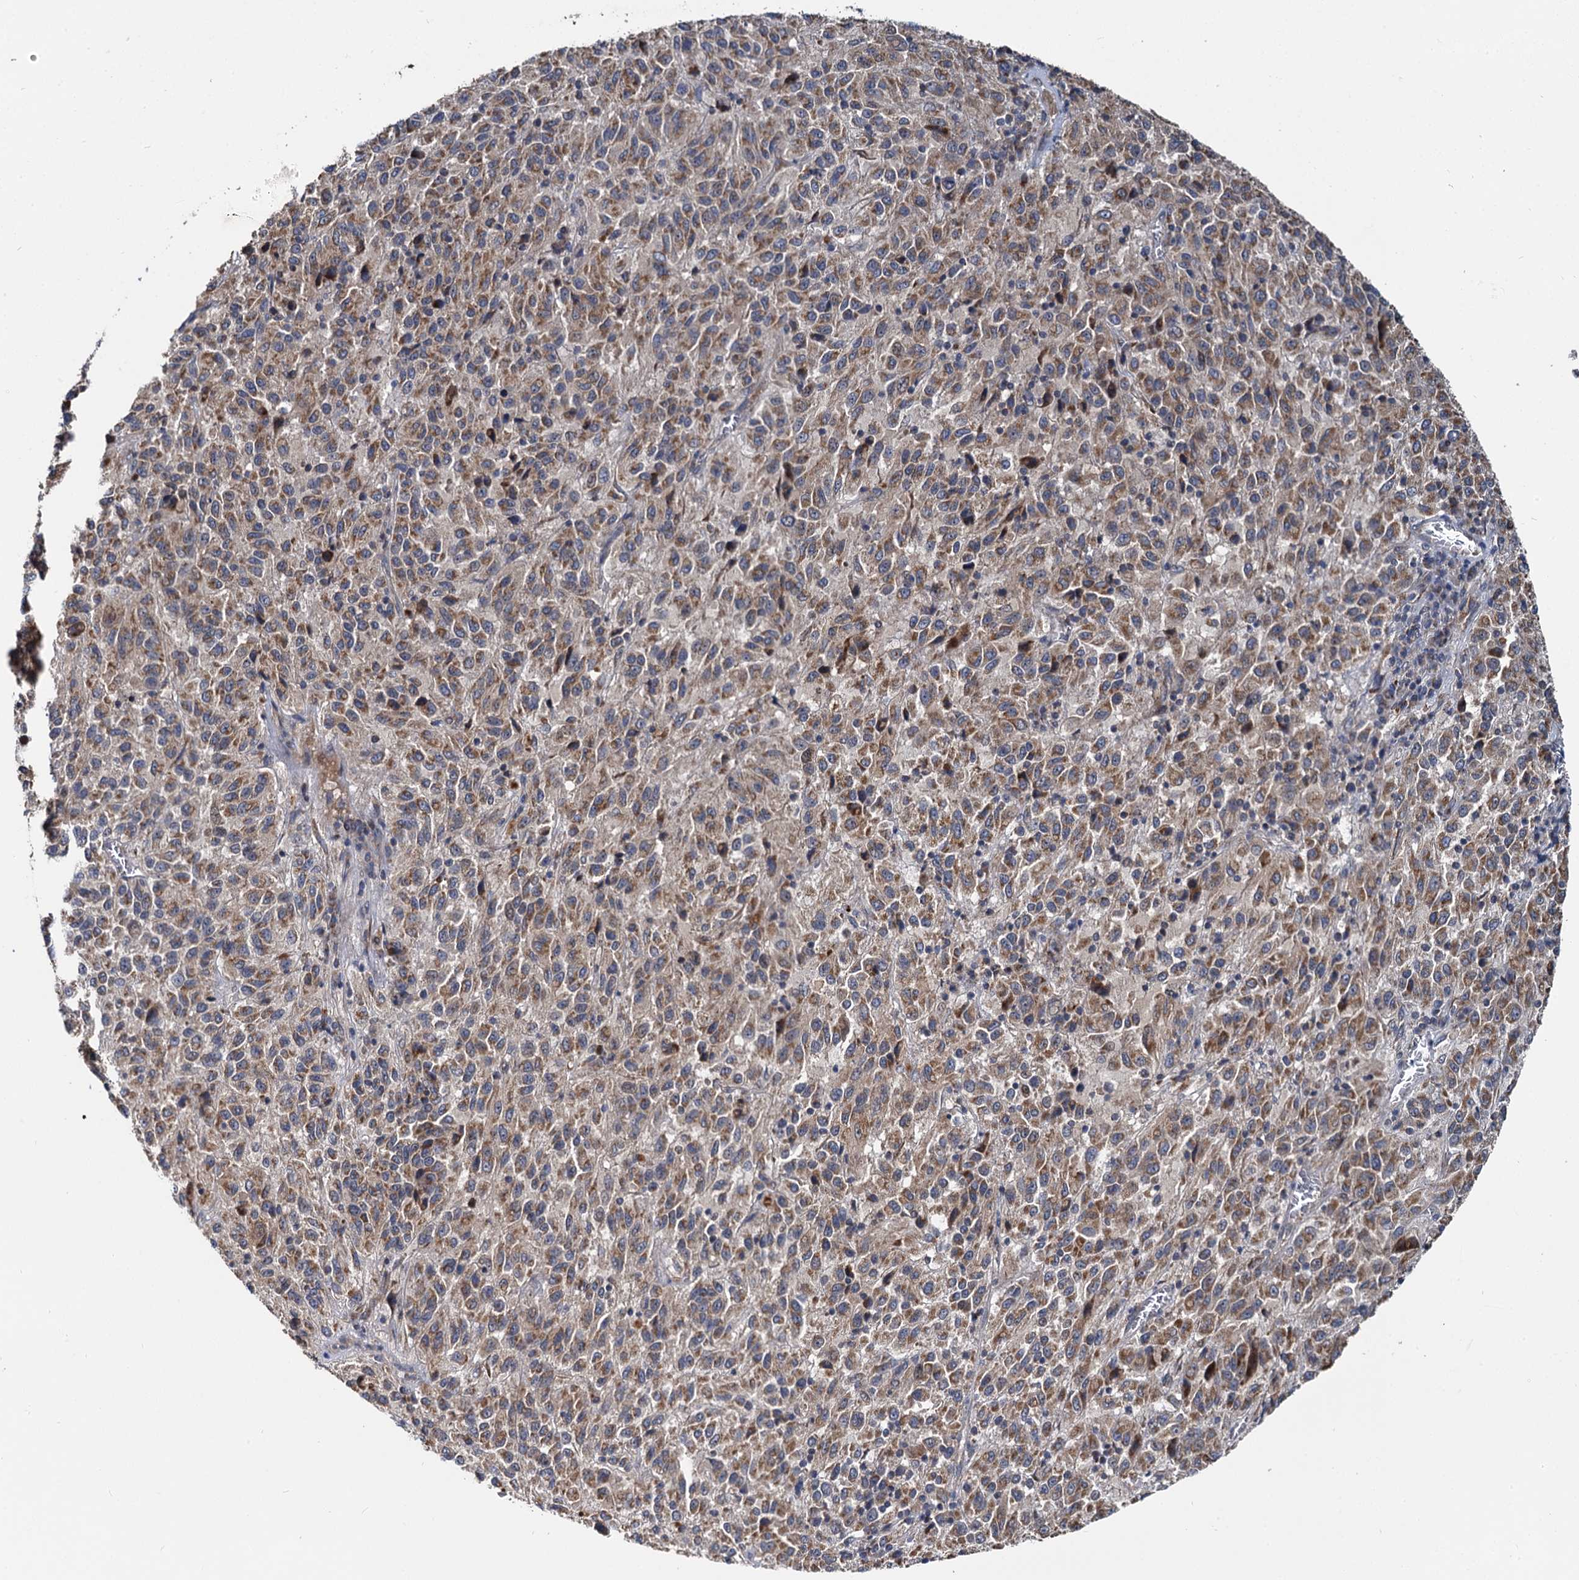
{"staining": {"intensity": "moderate", "quantity": ">75%", "location": "cytoplasmic/membranous"}, "tissue": "melanoma", "cell_type": "Tumor cells", "image_type": "cancer", "snomed": [{"axis": "morphology", "description": "Malignant melanoma, Metastatic site"}, {"axis": "topography", "description": "Lung"}], "caption": "Protein expression by immunohistochemistry (IHC) exhibits moderate cytoplasmic/membranous expression in about >75% of tumor cells in melanoma. Ihc stains the protein in brown and the nuclei are stained blue.", "gene": "SPRYD3", "patient": {"sex": "male", "age": 64}}